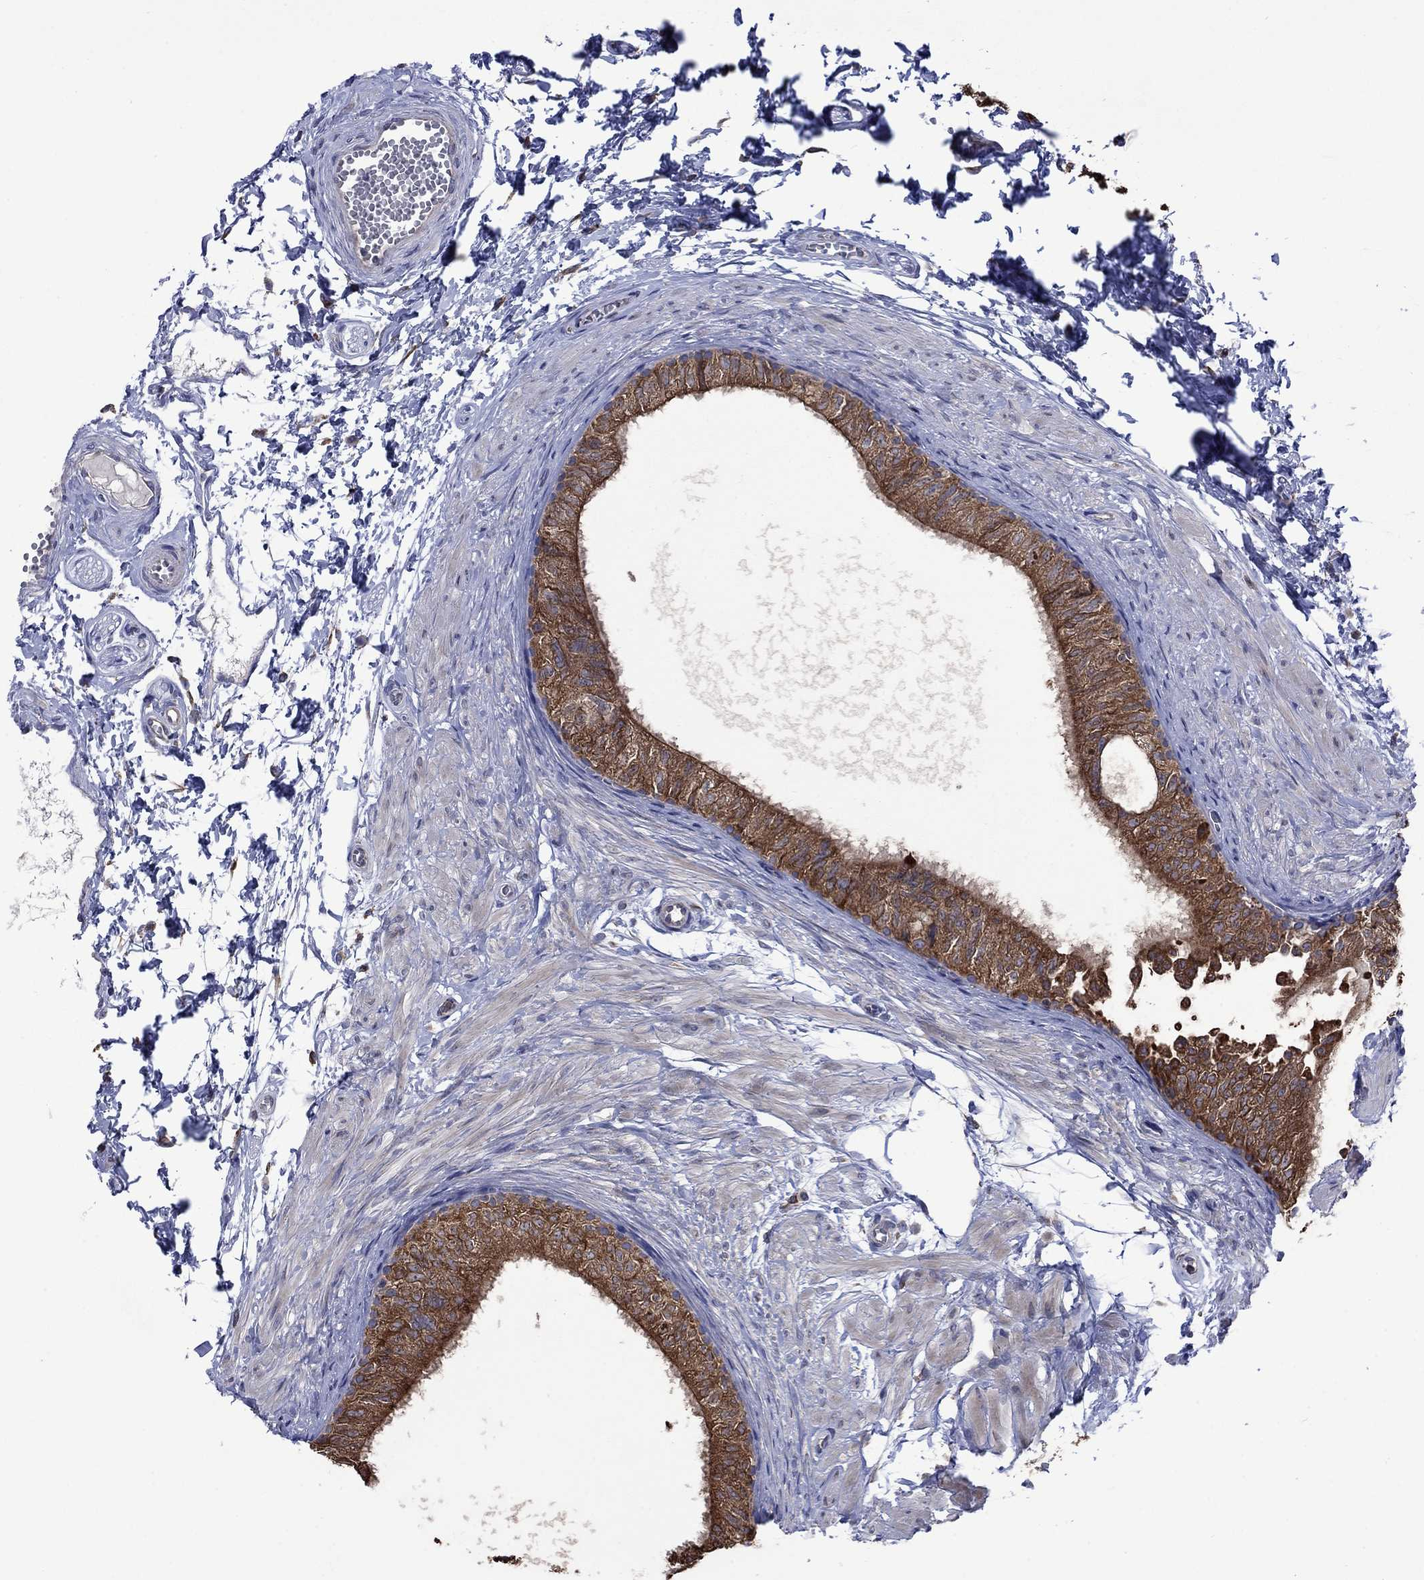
{"staining": {"intensity": "strong", "quantity": ">75%", "location": "cytoplasmic/membranous"}, "tissue": "epididymis", "cell_type": "Glandular cells", "image_type": "normal", "snomed": [{"axis": "morphology", "description": "Normal tissue, NOS"}, {"axis": "topography", "description": "Epididymis"}], "caption": "Protein expression analysis of unremarkable epididymis exhibits strong cytoplasmic/membranous positivity in about >75% of glandular cells.", "gene": "FURIN", "patient": {"sex": "male", "age": 22}}